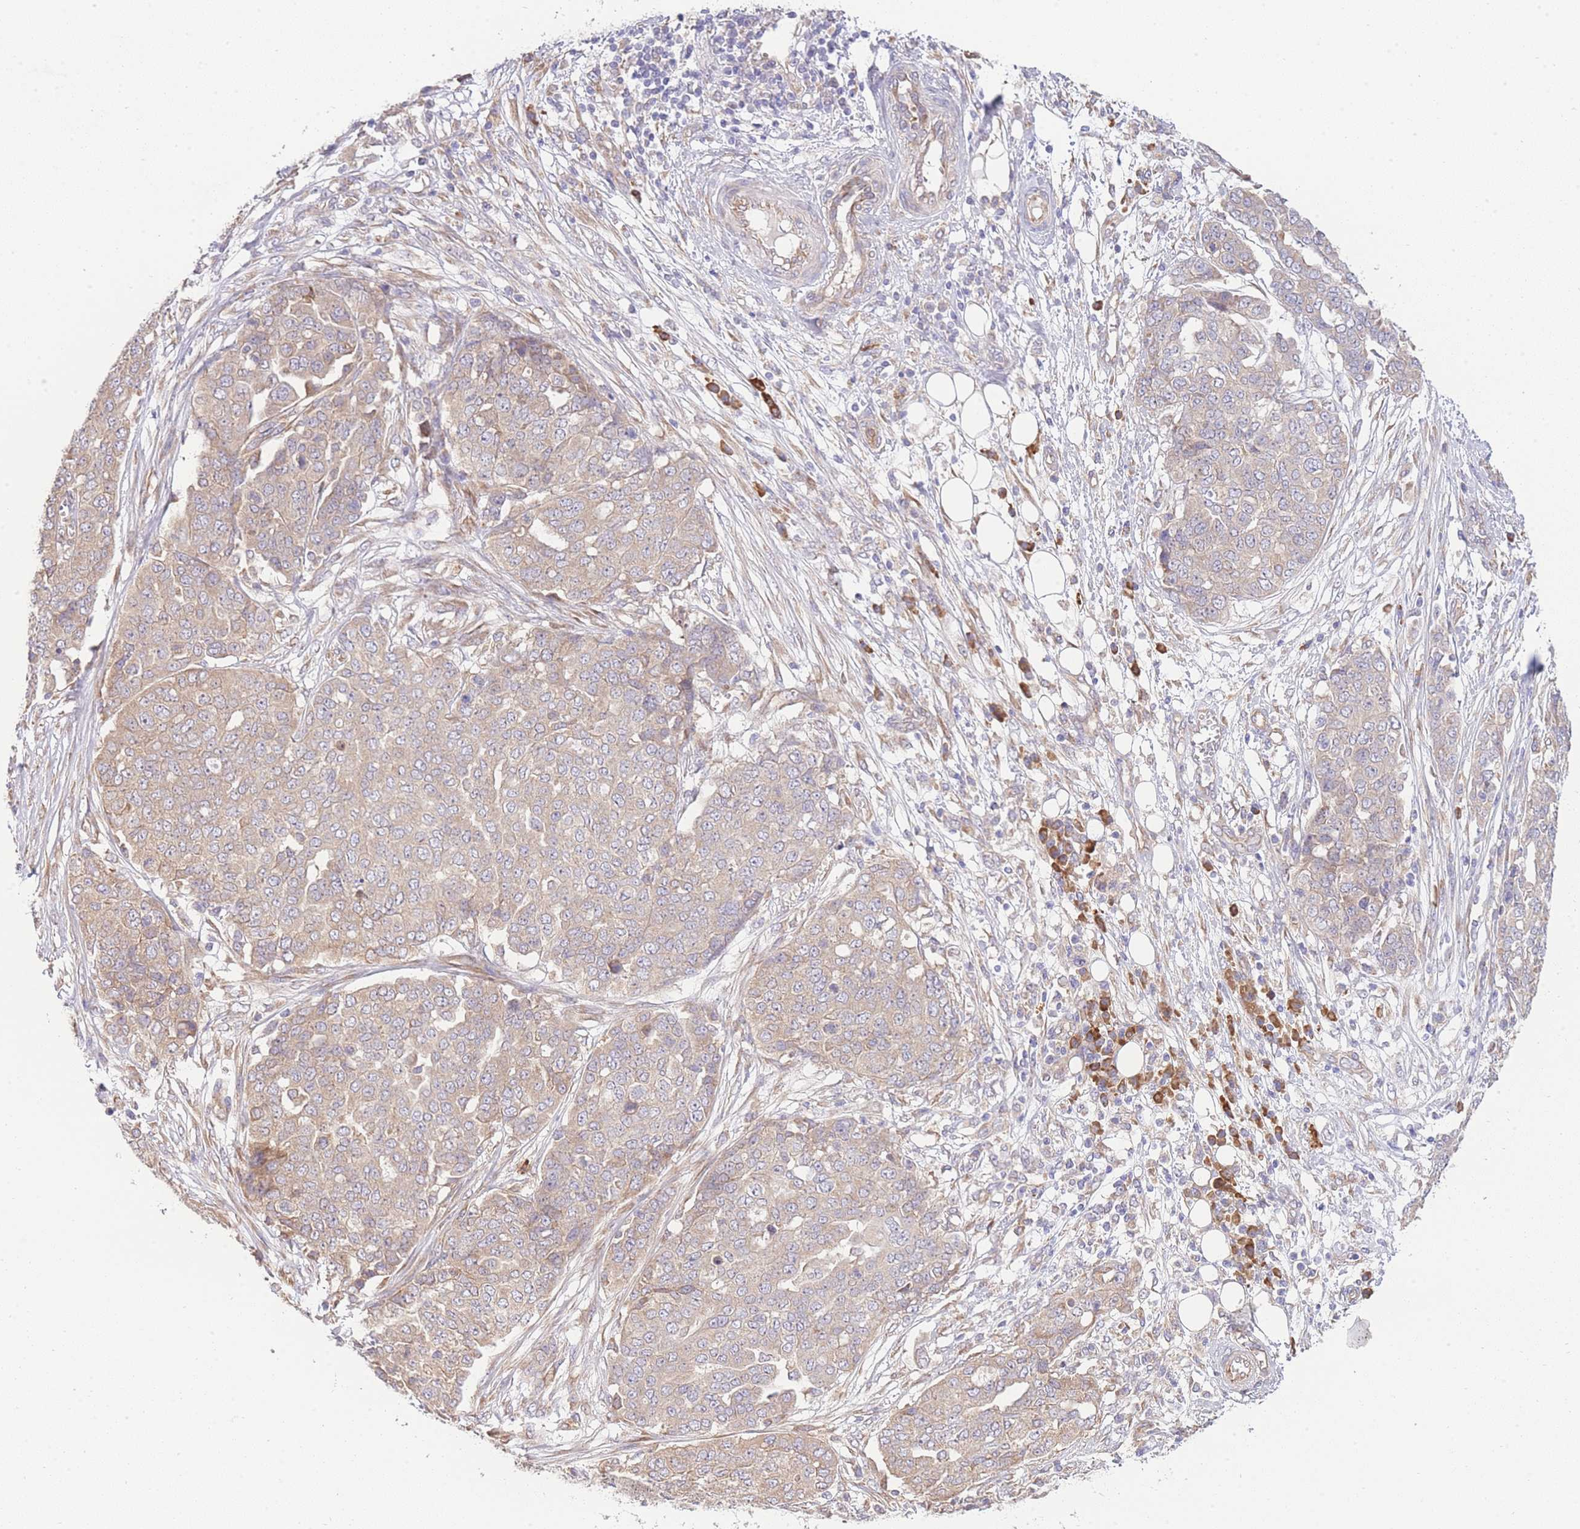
{"staining": {"intensity": "weak", "quantity": ">75%", "location": "cytoplasmic/membranous"}, "tissue": "ovarian cancer", "cell_type": "Tumor cells", "image_type": "cancer", "snomed": [{"axis": "morphology", "description": "Cystadenocarcinoma, serous, NOS"}, {"axis": "topography", "description": "Soft tissue"}, {"axis": "topography", "description": "Ovary"}], "caption": "An immunohistochemistry photomicrograph of tumor tissue is shown. Protein staining in brown highlights weak cytoplasmic/membranous positivity in serous cystadenocarcinoma (ovarian) within tumor cells. (DAB = brown stain, brightfield microscopy at high magnification).", "gene": "BEX1", "patient": {"sex": "female", "age": 57}}